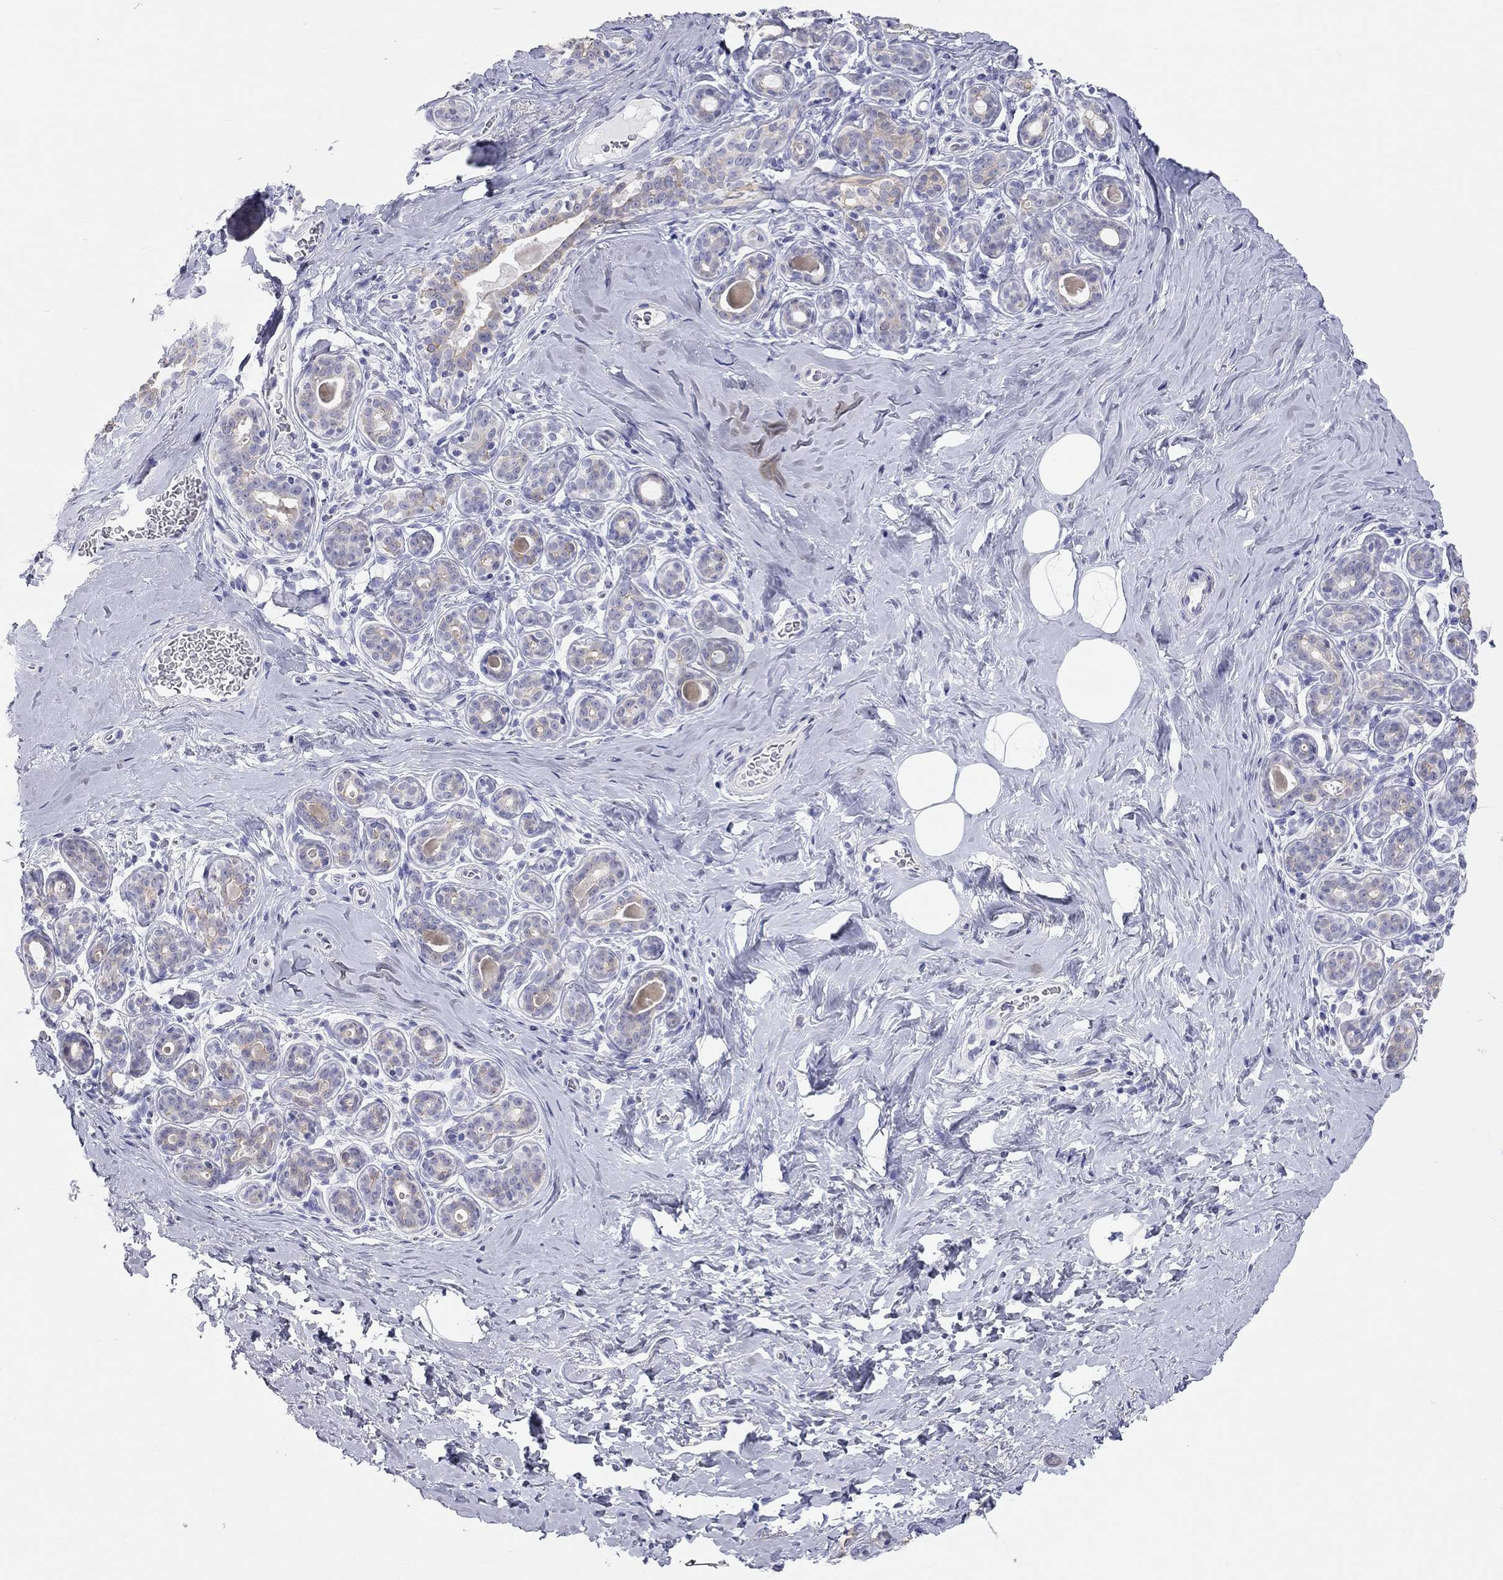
{"staining": {"intensity": "negative", "quantity": "none", "location": "none"}, "tissue": "breast", "cell_type": "Adipocytes", "image_type": "normal", "snomed": [{"axis": "morphology", "description": "Normal tissue, NOS"}, {"axis": "topography", "description": "Skin"}, {"axis": "topography", "description": "Breast"}], "caption": "This is a micrograph of IHC staining of benign breast, which shows no staining in adipocytes. Brightfield microscopy of immunohistochemistry (IHC) stained with DAB (3,3'-diaminobenzidine) (brown) and hematoxylin (blue), captured at high magnification.", "gene": "AK8", "patient": {"sex": "female", "age": 43}}